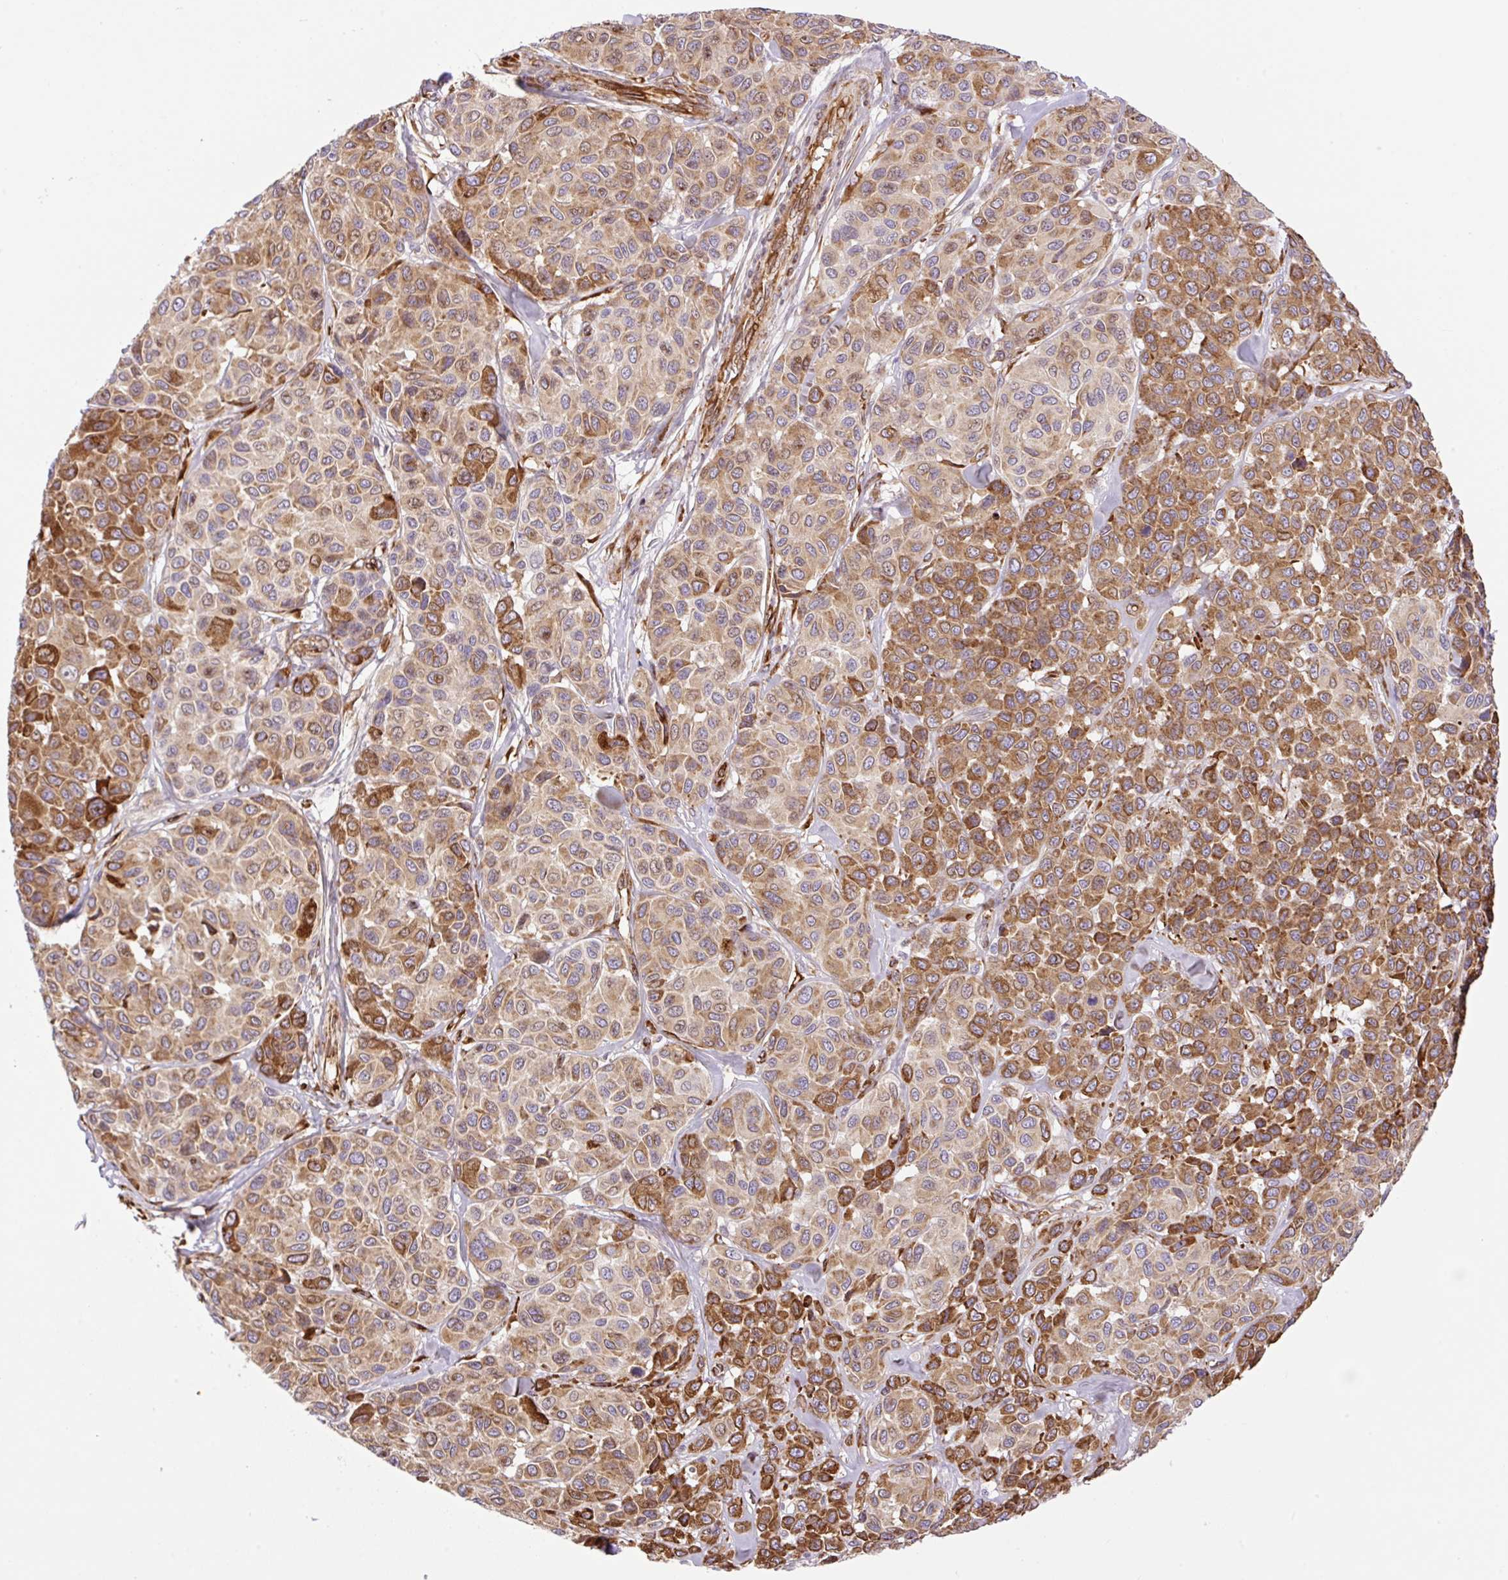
{"staining": {"intensity": "moderate", "quantity": ">75%", "location": "cytoplasmic/membranous"}, "tissue": "melanoma", "cell_type": "Tumor cells", "image_type": "cancer", "snomed": [{"axis": "morphology", "description": "Malignant melanoma, NOS"}, {"axis": "topography", "description": "Skin"}], "caption": "Immunohistochemistry (DAB) staining of melanoma shows moderate cytoplasmic/membranous protein expression in approximately >75% of tumor cells.", "gene": "RAB30", "patient": {"sex": "female", "age": 66}}